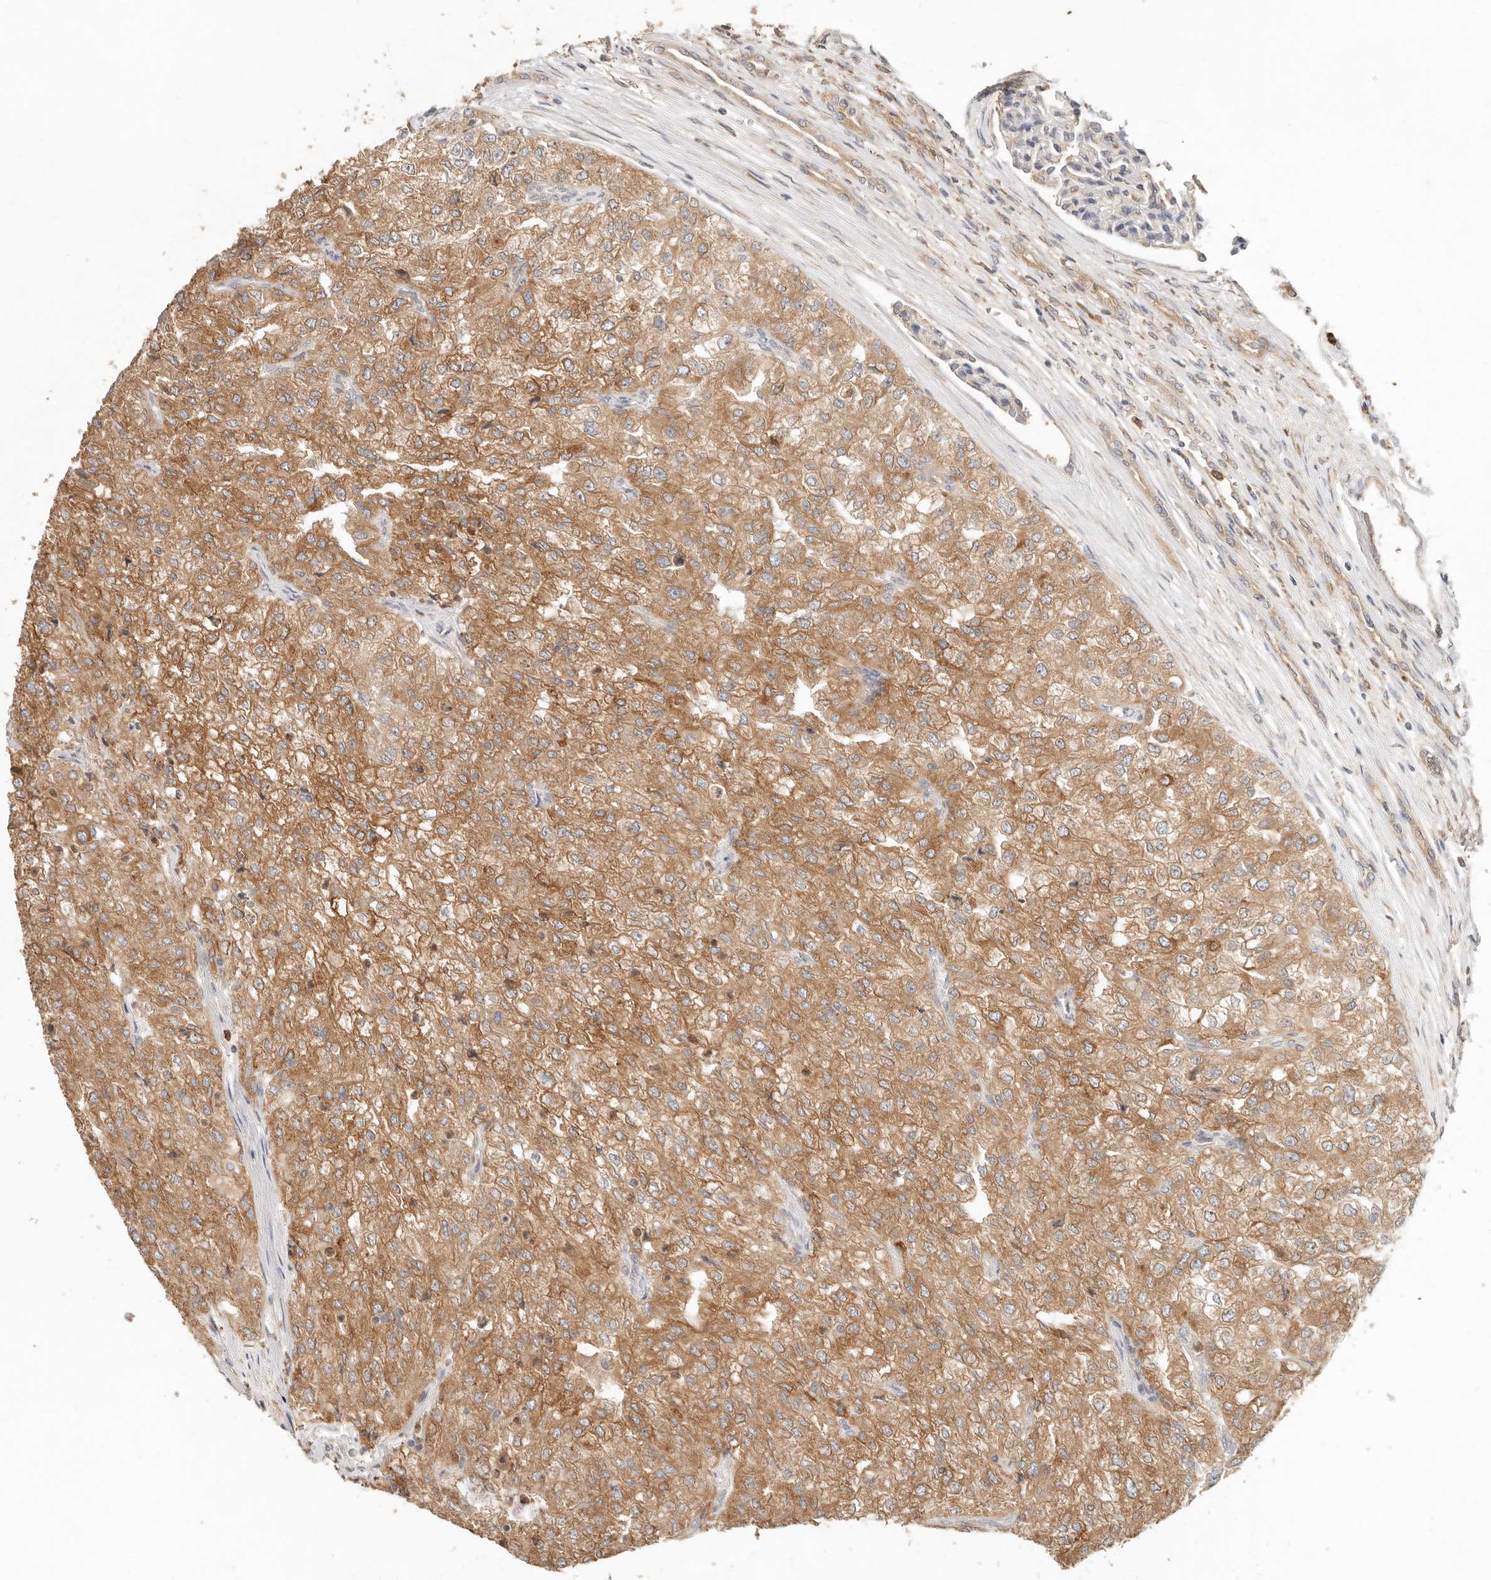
{"staining": {"intensity": "moderate", "quantity": ">75%", "location": "cytoplasmic/membranous"}, "tissue": "renal cancer", "cell_type": "Tumor cells", "image_type": "cancer", "snomed": [{"axis": "morphology", "description": "Adenocarcinoma, NOS"}, {"axis": "topography", "description": "Kidney"}], "caption": "An image of human renal cancer stained for a protein displays moderate cytoplasmic/membranous brown staining in tumor cells.", "gene": "ARHGEF10L", "patient": {"sex": "female", "age": 54}}